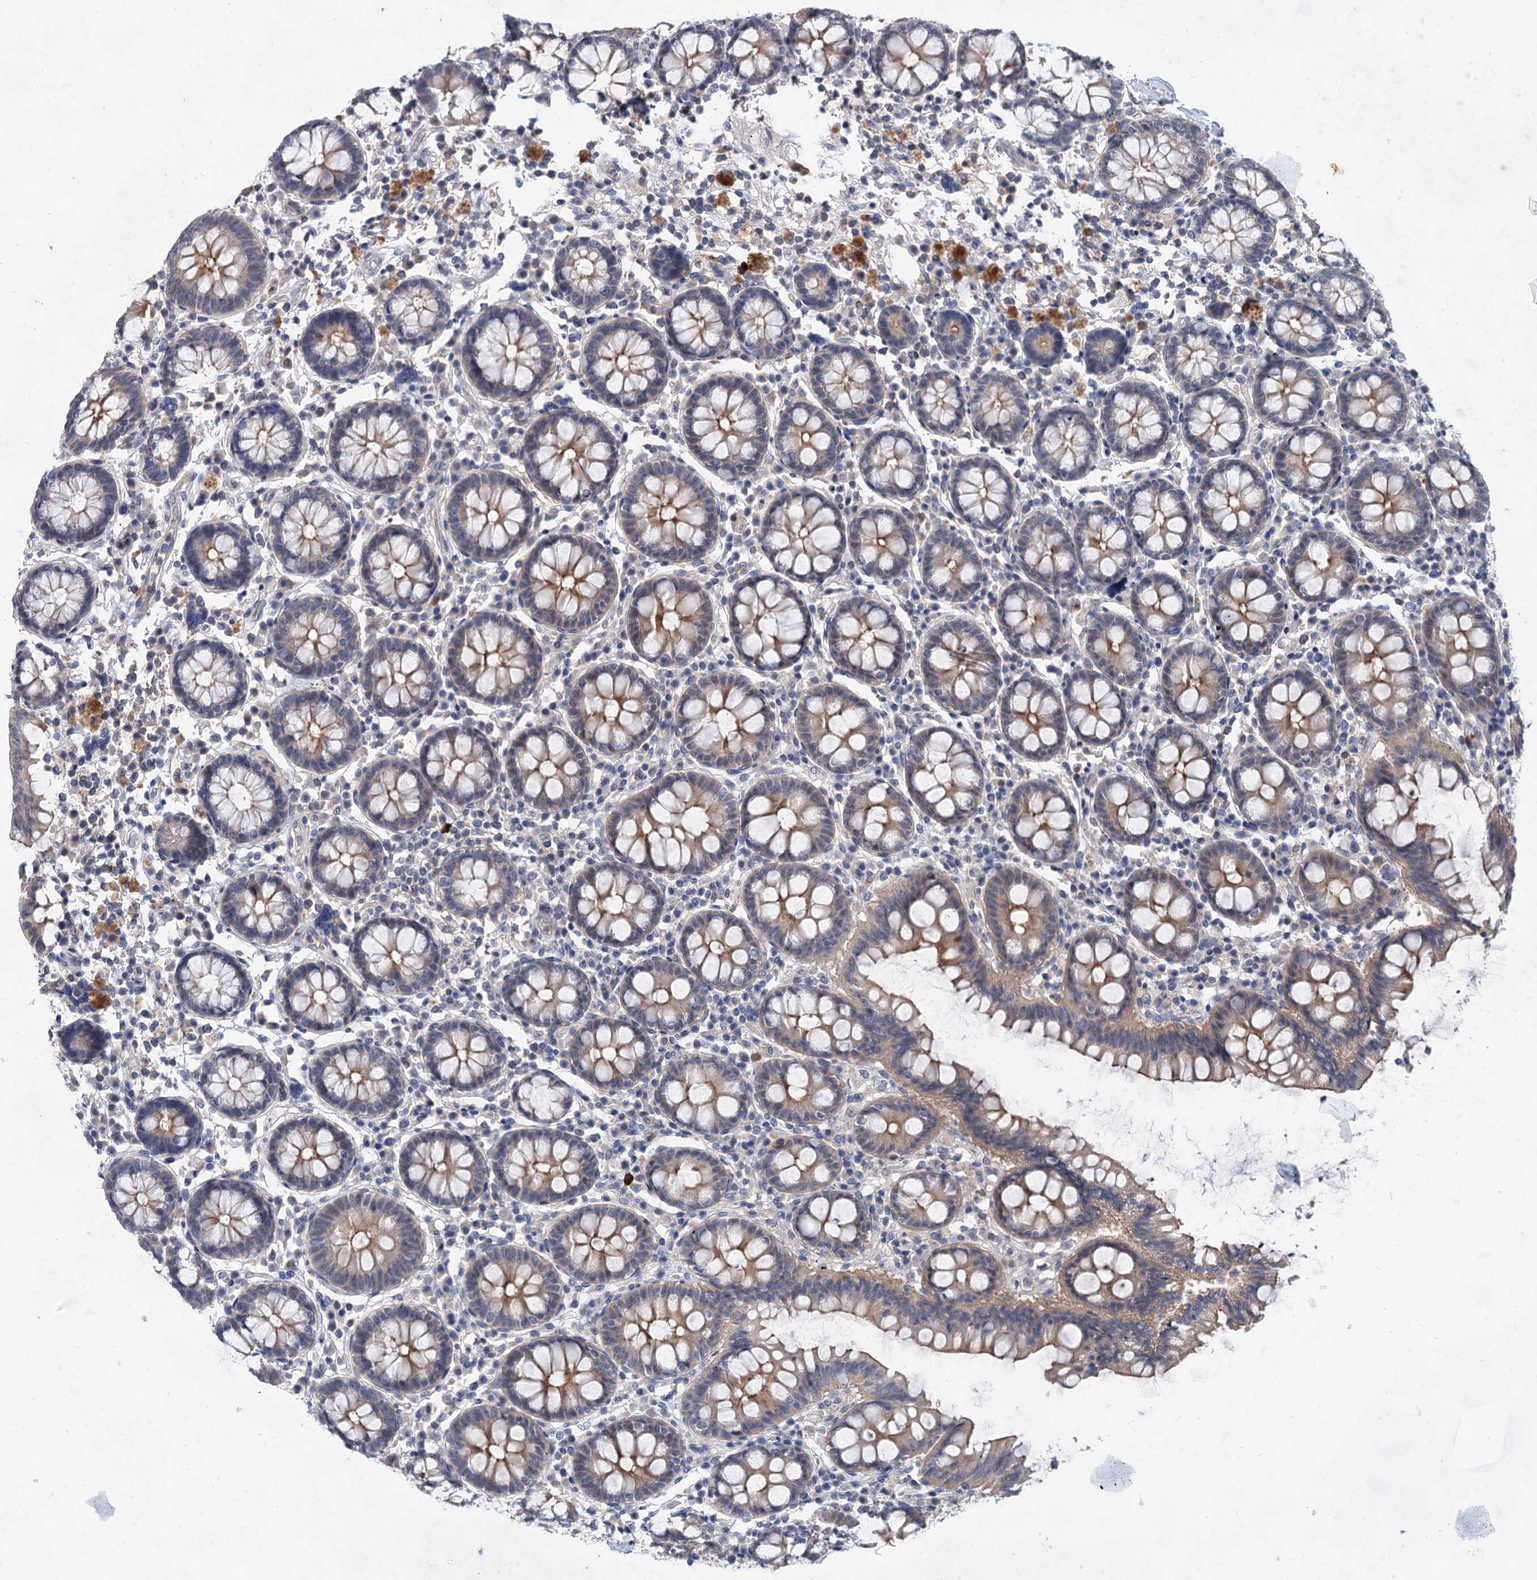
{"staining": {"intensity": "weak", "quantity": ">75%", "location": "cytoplasmic/membranous"}, "tissue": "colon", "cell_type": "Endothelial cells", "image_type": "normal", "snomed": [{"axis": "morphology", "description": "Normal tissue, NOS"}, {"axis": "topography", "description": "Colon"}], "caption": "Weak cytoplasmic/membranous positivity is appreciated in approximately >75% of endothelial cells in normal colon. Nuclei are stained in blue.", "gene": "MORN3", "patient": {"sex": "female", "age": 79}}